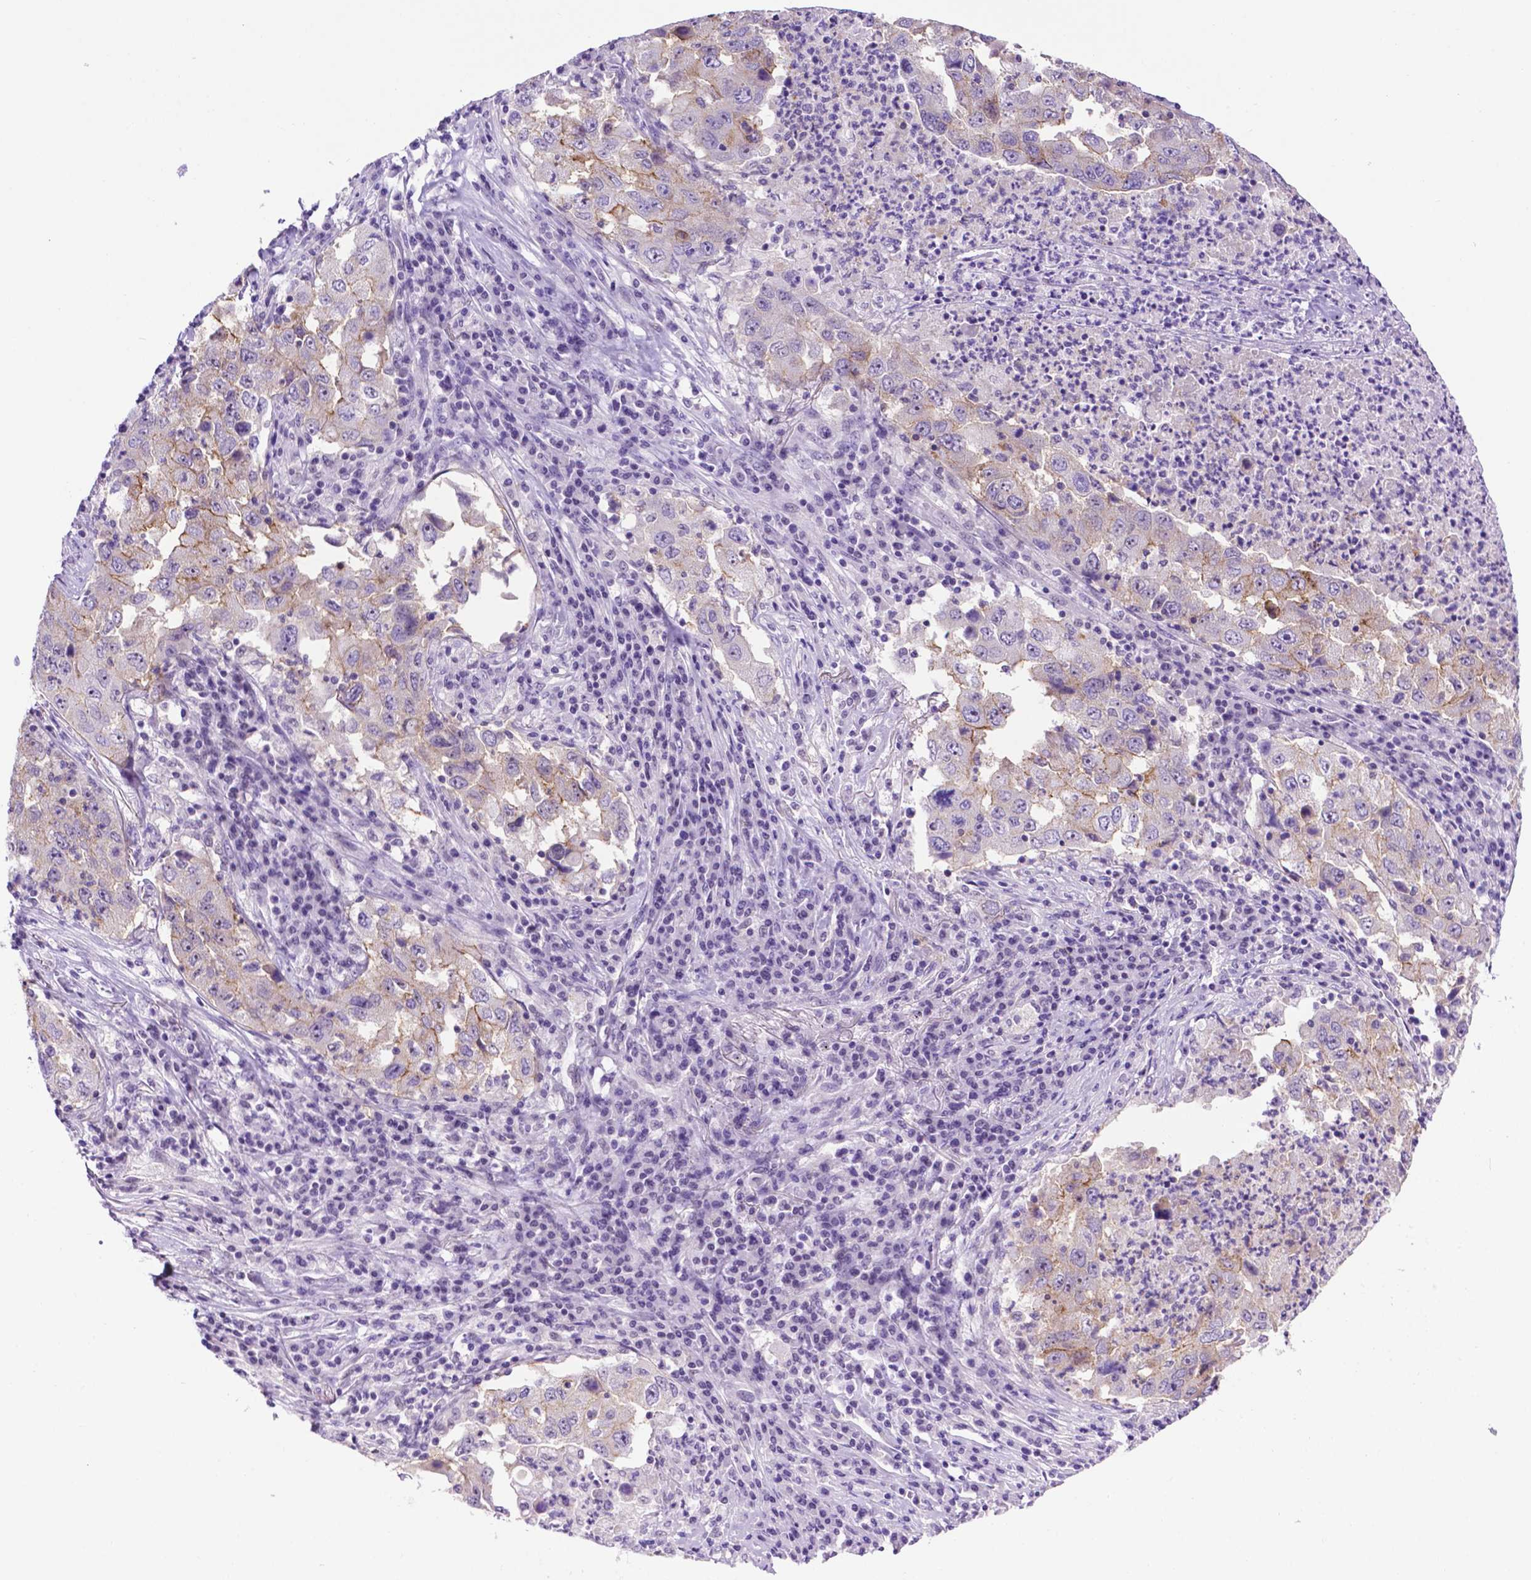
{"staining": {"intensity": "weak", "quantity": "<25%", "location": "cytoplasmic/membranous"}, "tissue": "lung cancer", "cell_type": "Tumor cells", "image_type": "cancer", "snomed": [{"axis": "morphology", "description": "Adenocarcinoma, NOS"}, {"axis": "topography", "description": "Lung"}], "caption": "The histopathology image shows no significant expression in tumor cells of lung cancer (adenocarcinoma).", "gene": "TACSTD2", "patient": {"sex": "male", "age": 73}}